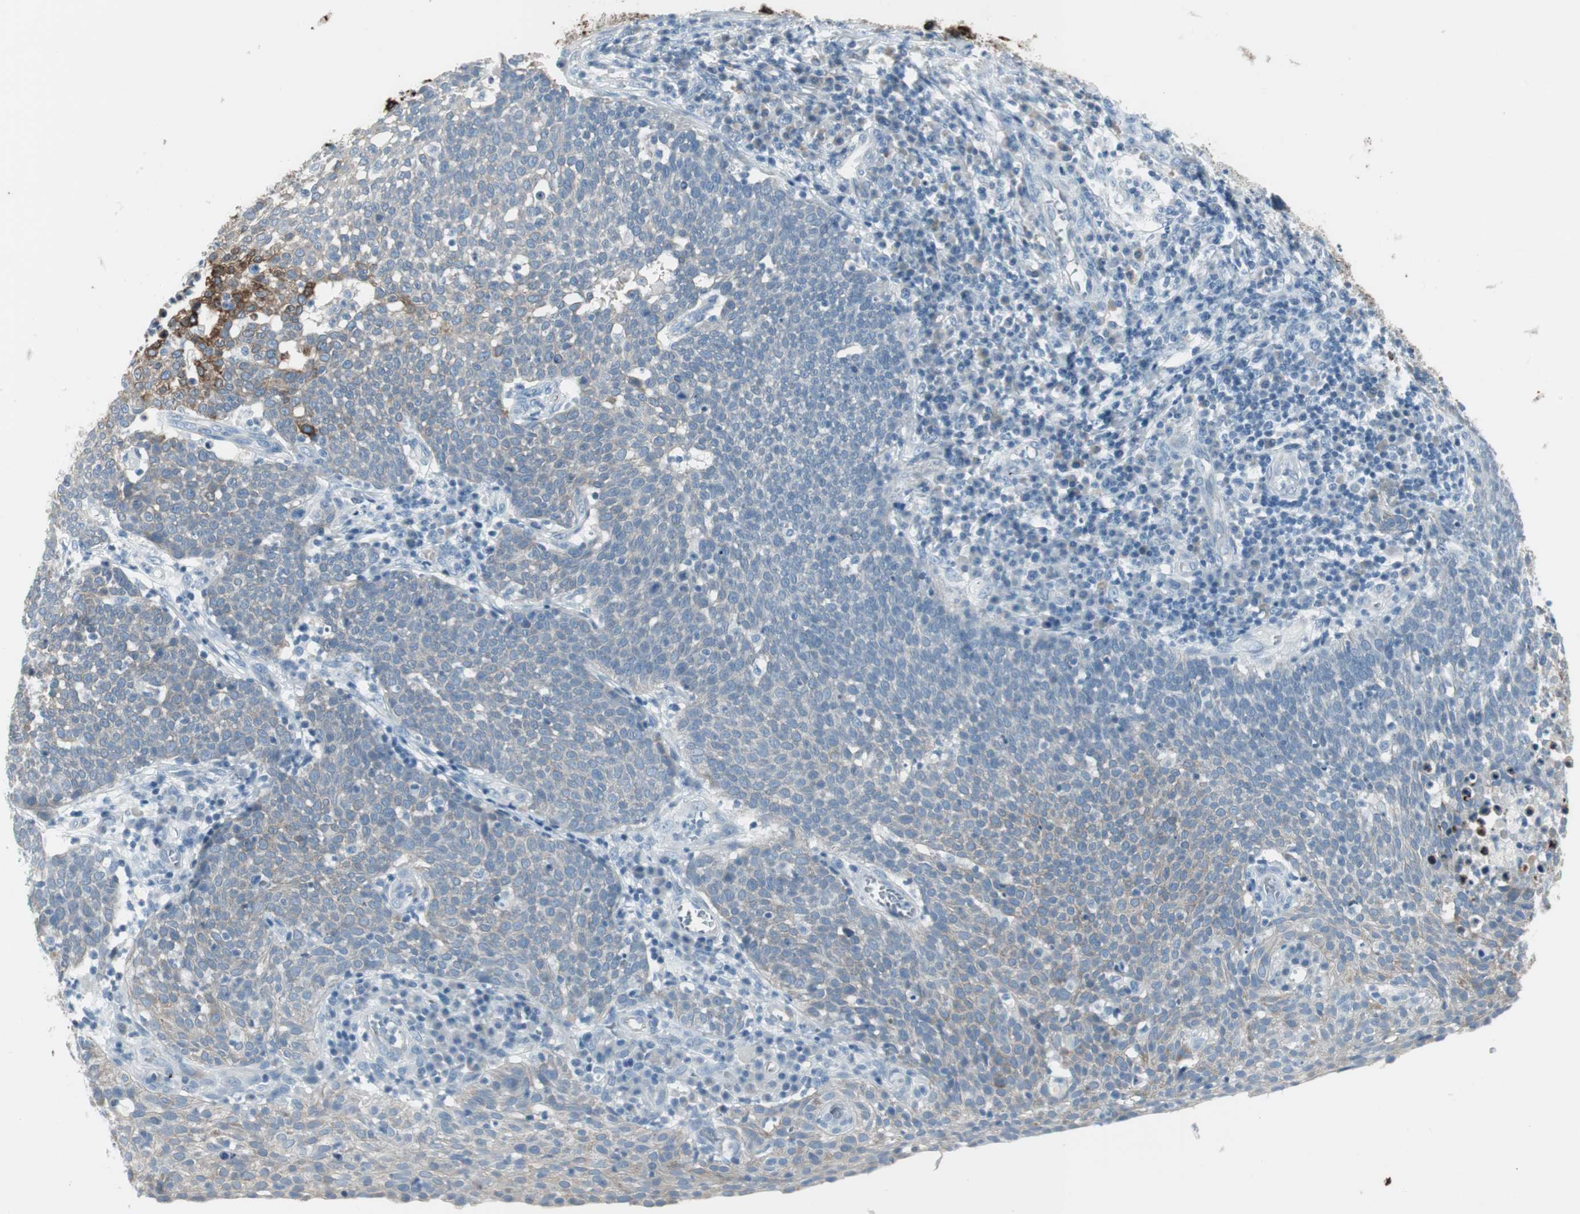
{"staining": {"intensity": "weak", "quantity": "<25%", "location": "cytoplasmic/membranous"}, "tissue": "cervical cancer", "cell_type": "Tumor cells", "image_type": "cancer", "snomed": [{"axis": "morphology", "description": "Squamous cell carcinoma, NOS"}, {"axis": "topography", "description": "Cervix"}], "caption": "An immunohistochemistry (IHC) image of cervical cancer is shown. There is no staining in tumor cells of cervical cancer.", "gene": "AGR2", "patient": {"sex": "female", "age": 34}}